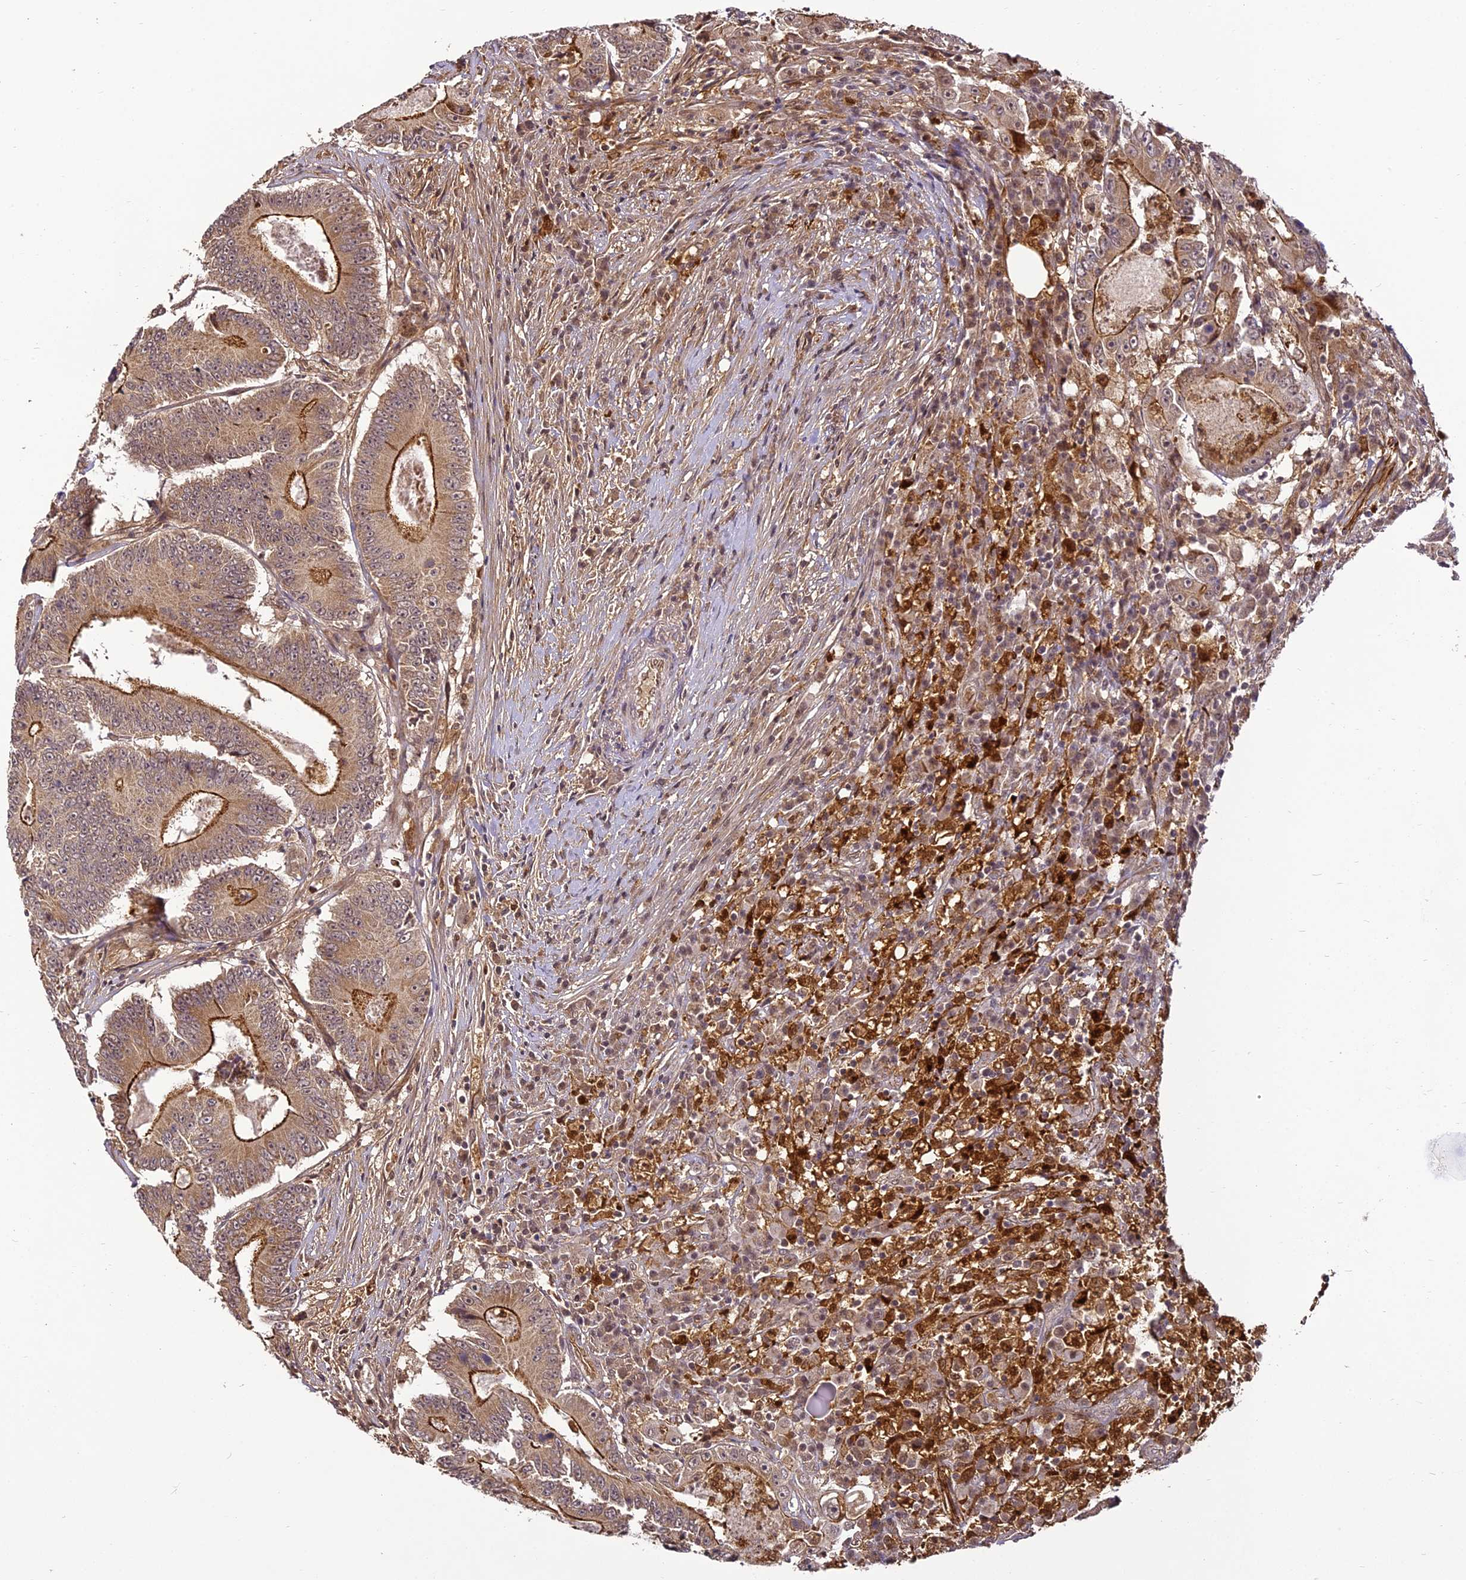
{"staining": {"intensity": "strong", "quantity": "25%-75%", "location": "cytoplasmic/membranous"}, "tissue": "colorectal cancer", "cell_type": "Tumor cells", "image_type": "cancer", "snomed": [{"axis": "morphology", "description": "Adenocarcinoma, NOS"}, {"axis": "topography", "description": "Colon"}], "caption": "Tumor cells exhibit strong cytoplasmic/membranous expression in about 25%-75% of cells in colorectal adenocarcinoma.", "gene": "BCDIN3D", "patient": {"sex": "male", "age": 83}}